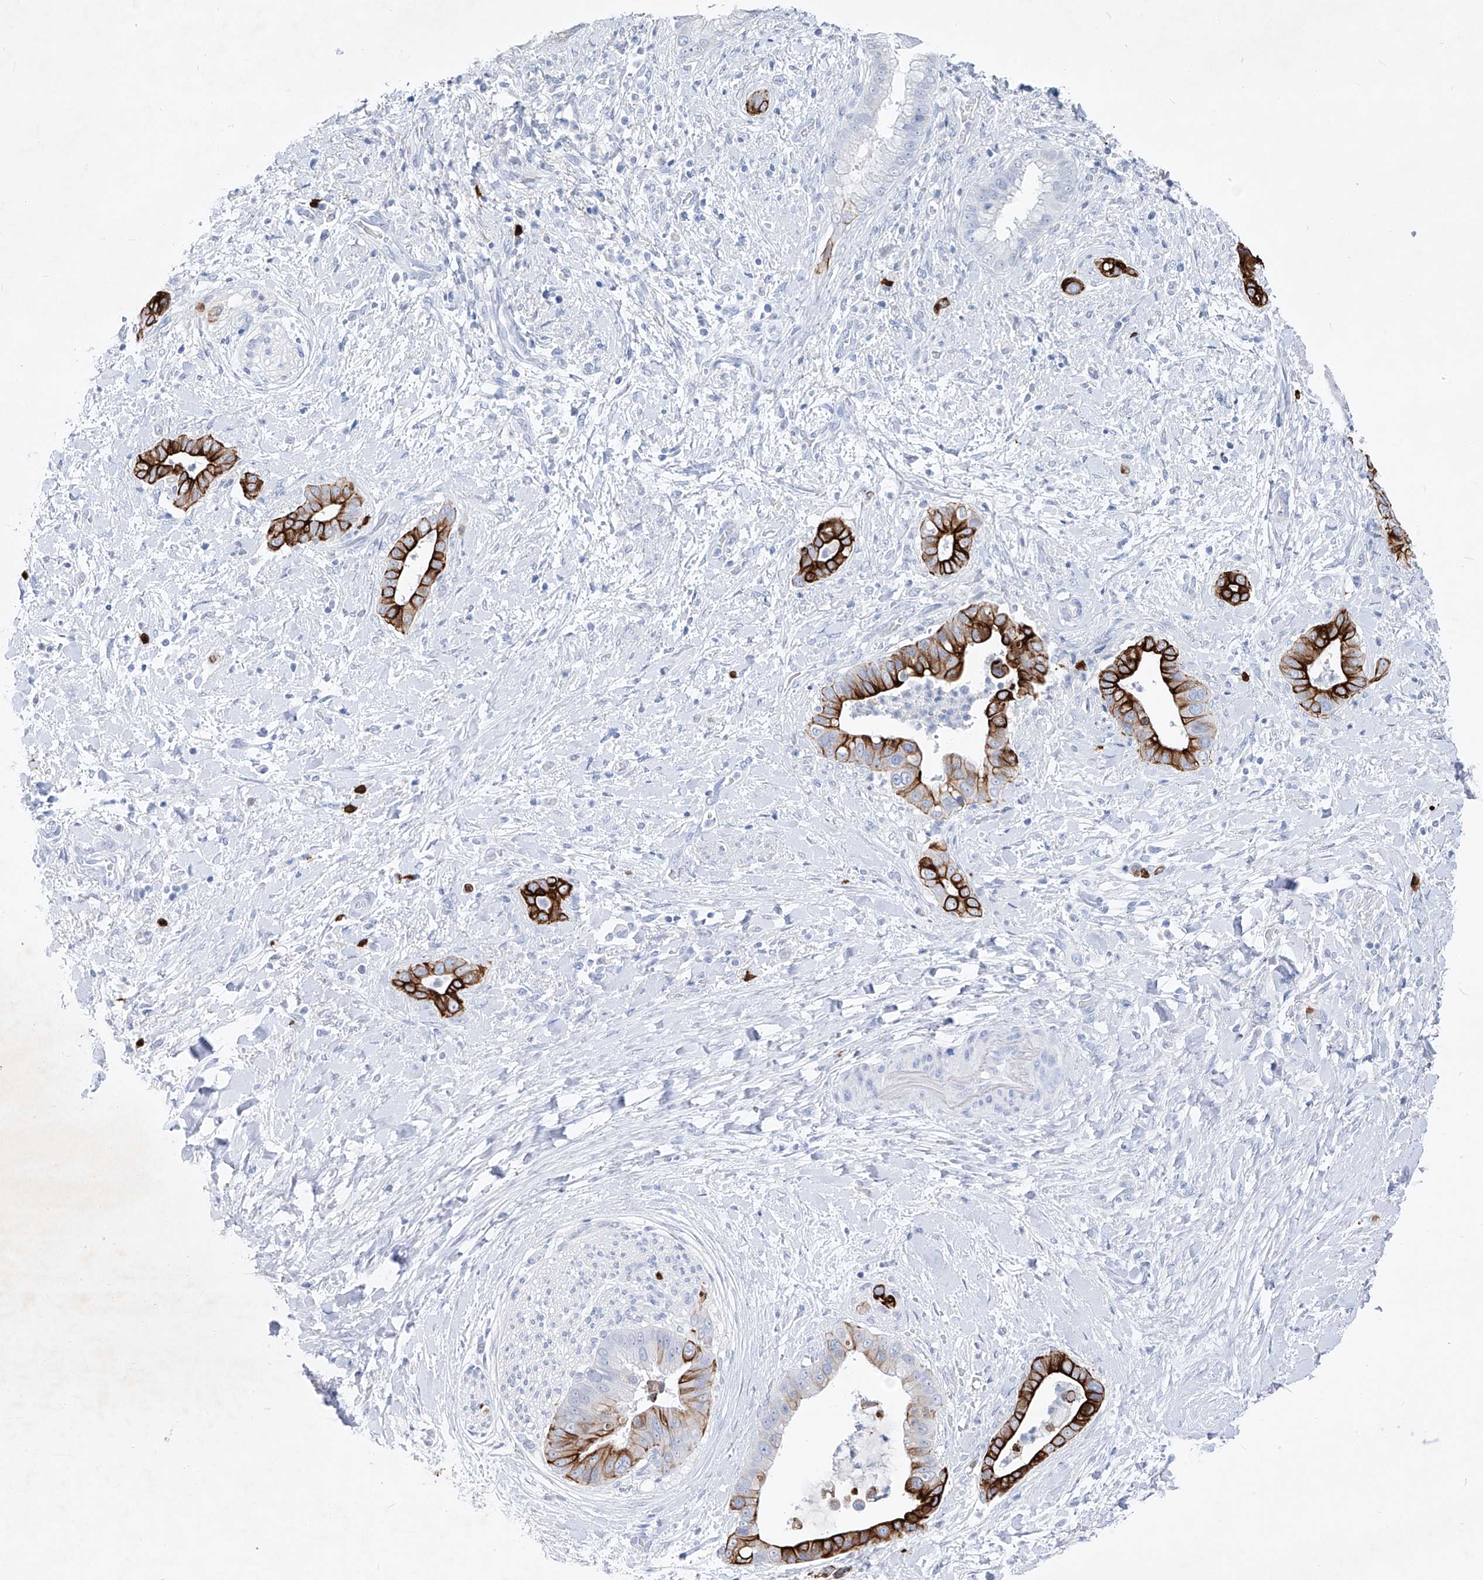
{"staining": {"intensity": "strong", "quantity": "25%-75%", "location": "cytoplasmic/membranous"}, "tissue": "liver cancer", "cell_type": "Tumor cells", "image_type": "cancer", "snomed": [{"axis": "morphology", "description": "Cholangiocarcinoma"}, {"axis": "topography", "description": "Liver"}], "caption": "Protein positivity by immunohistochemistry exhibits strong cytoplasmic/membranous positivity in approximately 25%-75% of tumor cells in liver cholangiocarcinoma.", "gene": "FRS3", "patient": {"sex": "female", "age": 54}}